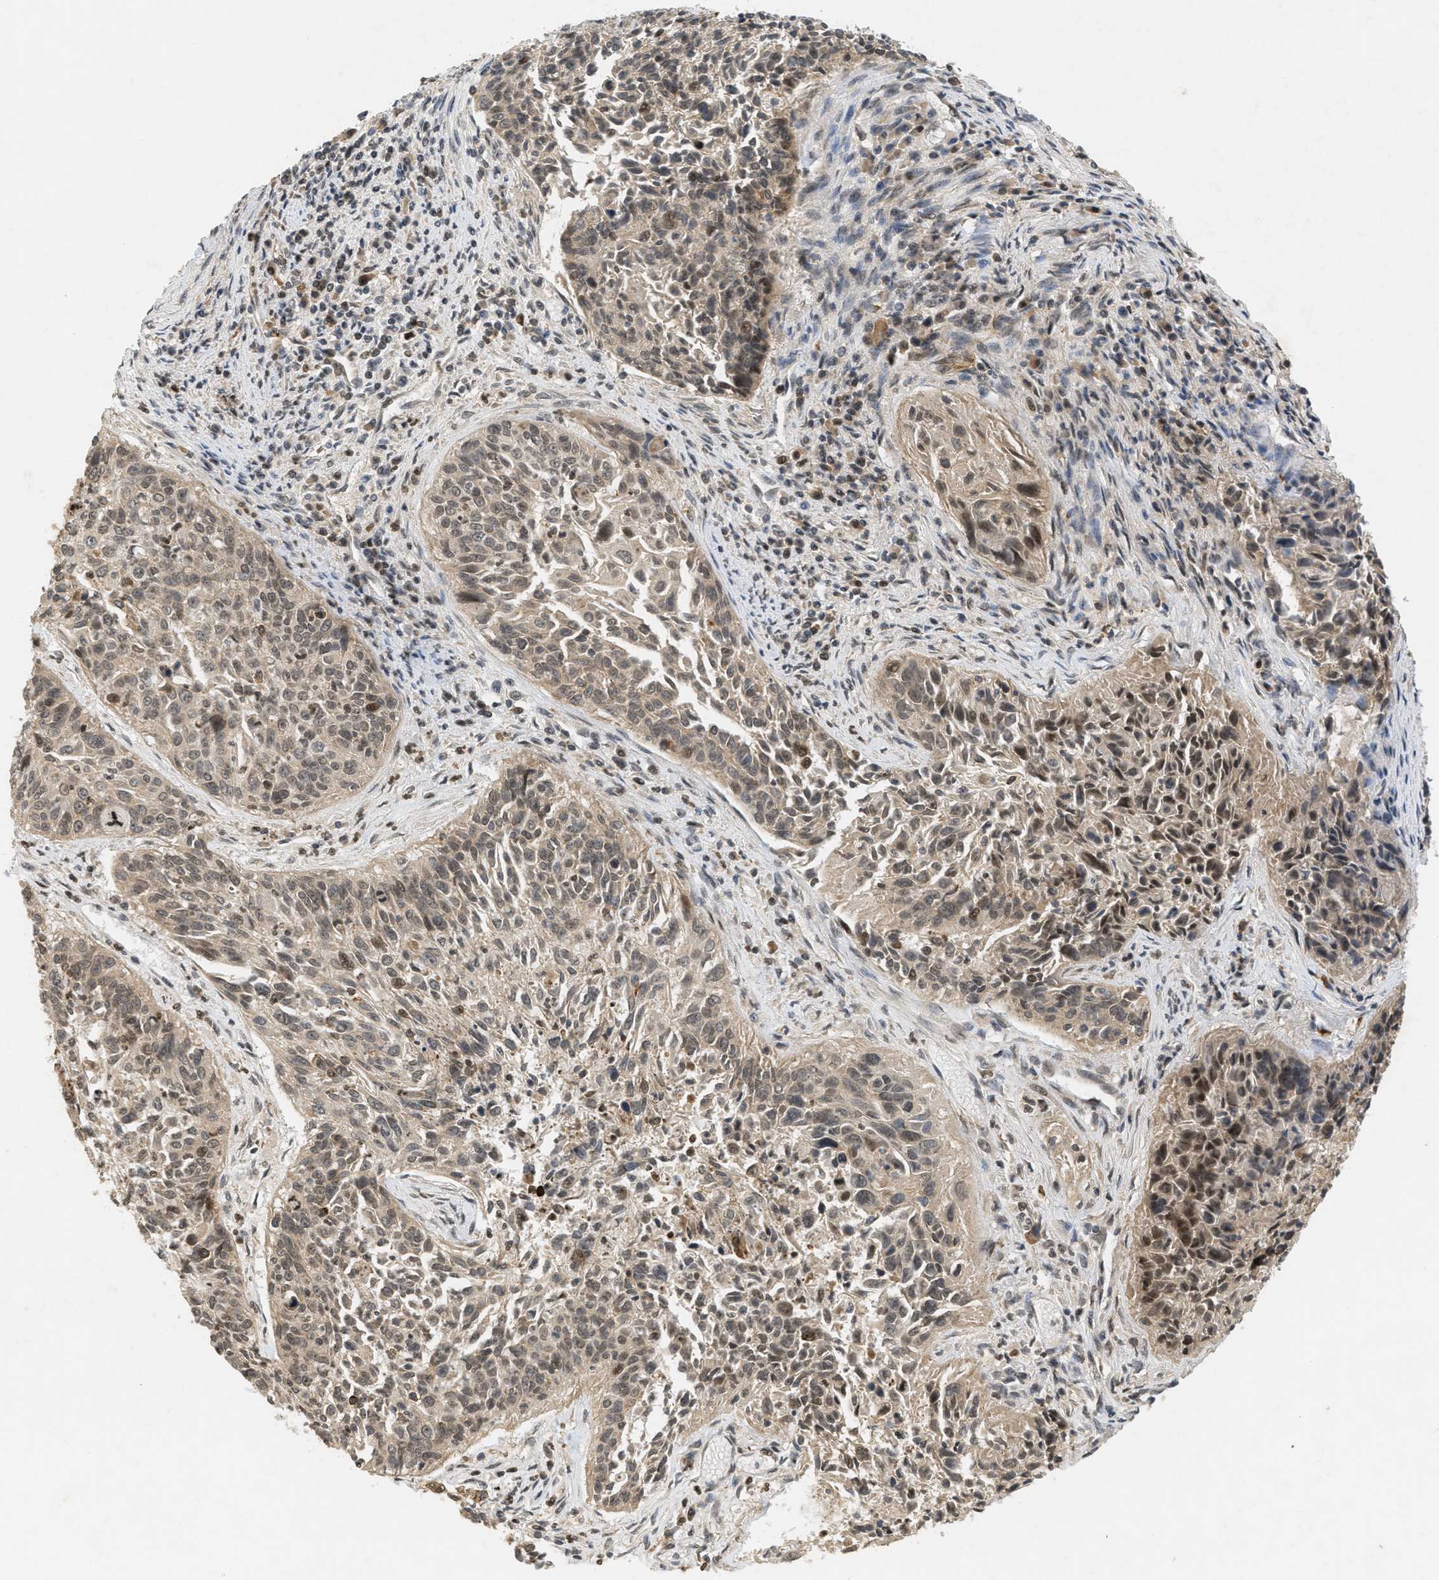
{"staining": {"intensity": "moderate", "quantity": ">75%", "location": "cytoplasmic/membranous,nuclear"}, "tissue": "cervical cancer", "cell_type": "Tumor cells", "image_type": "cancer", "snomed": [{"axis": "morphology", "description": "Squamous cell carcinoma, NOS"}, {"axis": "topography", "description": "Cervix"}], "caption": "Immunohistochemistry micrograph of neoplastic tissue: human cervical cancer (squamous cell carcinoma) stained using IHC shows medium levels of moderate protein expression localized specifically in the cytoplasmic/membranous and nuclear of tumor cells, appearing as a cytoplasmic/membranous and nuclear brown color.", "gene": "PRKD1", "patient": {"sex": "female", "age": 55}}